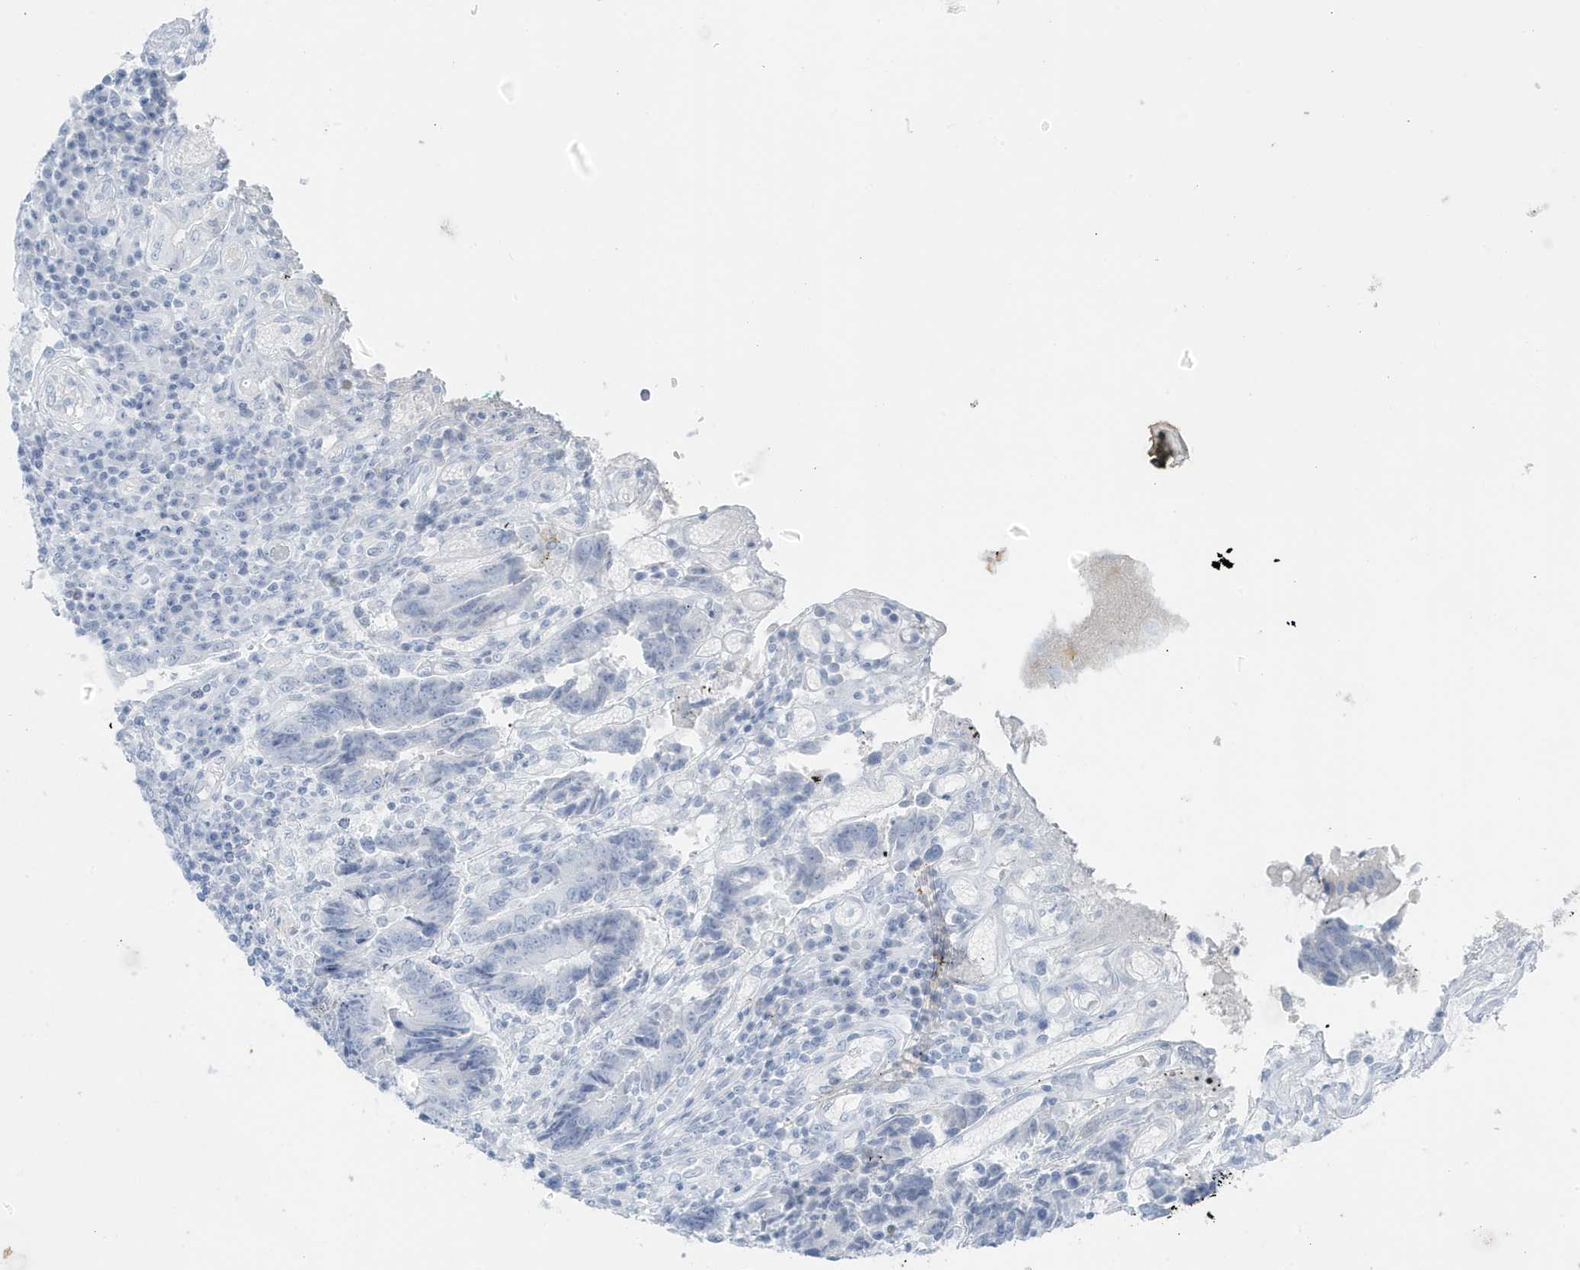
{"staining": {"intensity": "negative", "quantity": "none", "location": "none"}, "tissue": "colorectal cancer", "cell_type": "Tumor cells", "image_type": "cancer", "snomed": [{"axis": "morphology", "description": "Adenocarcinoma, NOS"}, {"axis": "topography", "description": "Rectum"}], "caption": "Image shows no protein expression in tumor cells of colorectal cancer (adenocarcinoma) tissue. Brightfield microscopy of IHC stained with DAB (brown) and hematoxylin (blue), captured at high magnification.", "gene": "ZFP64", "patient": {"sex": "male", "age": 84}}